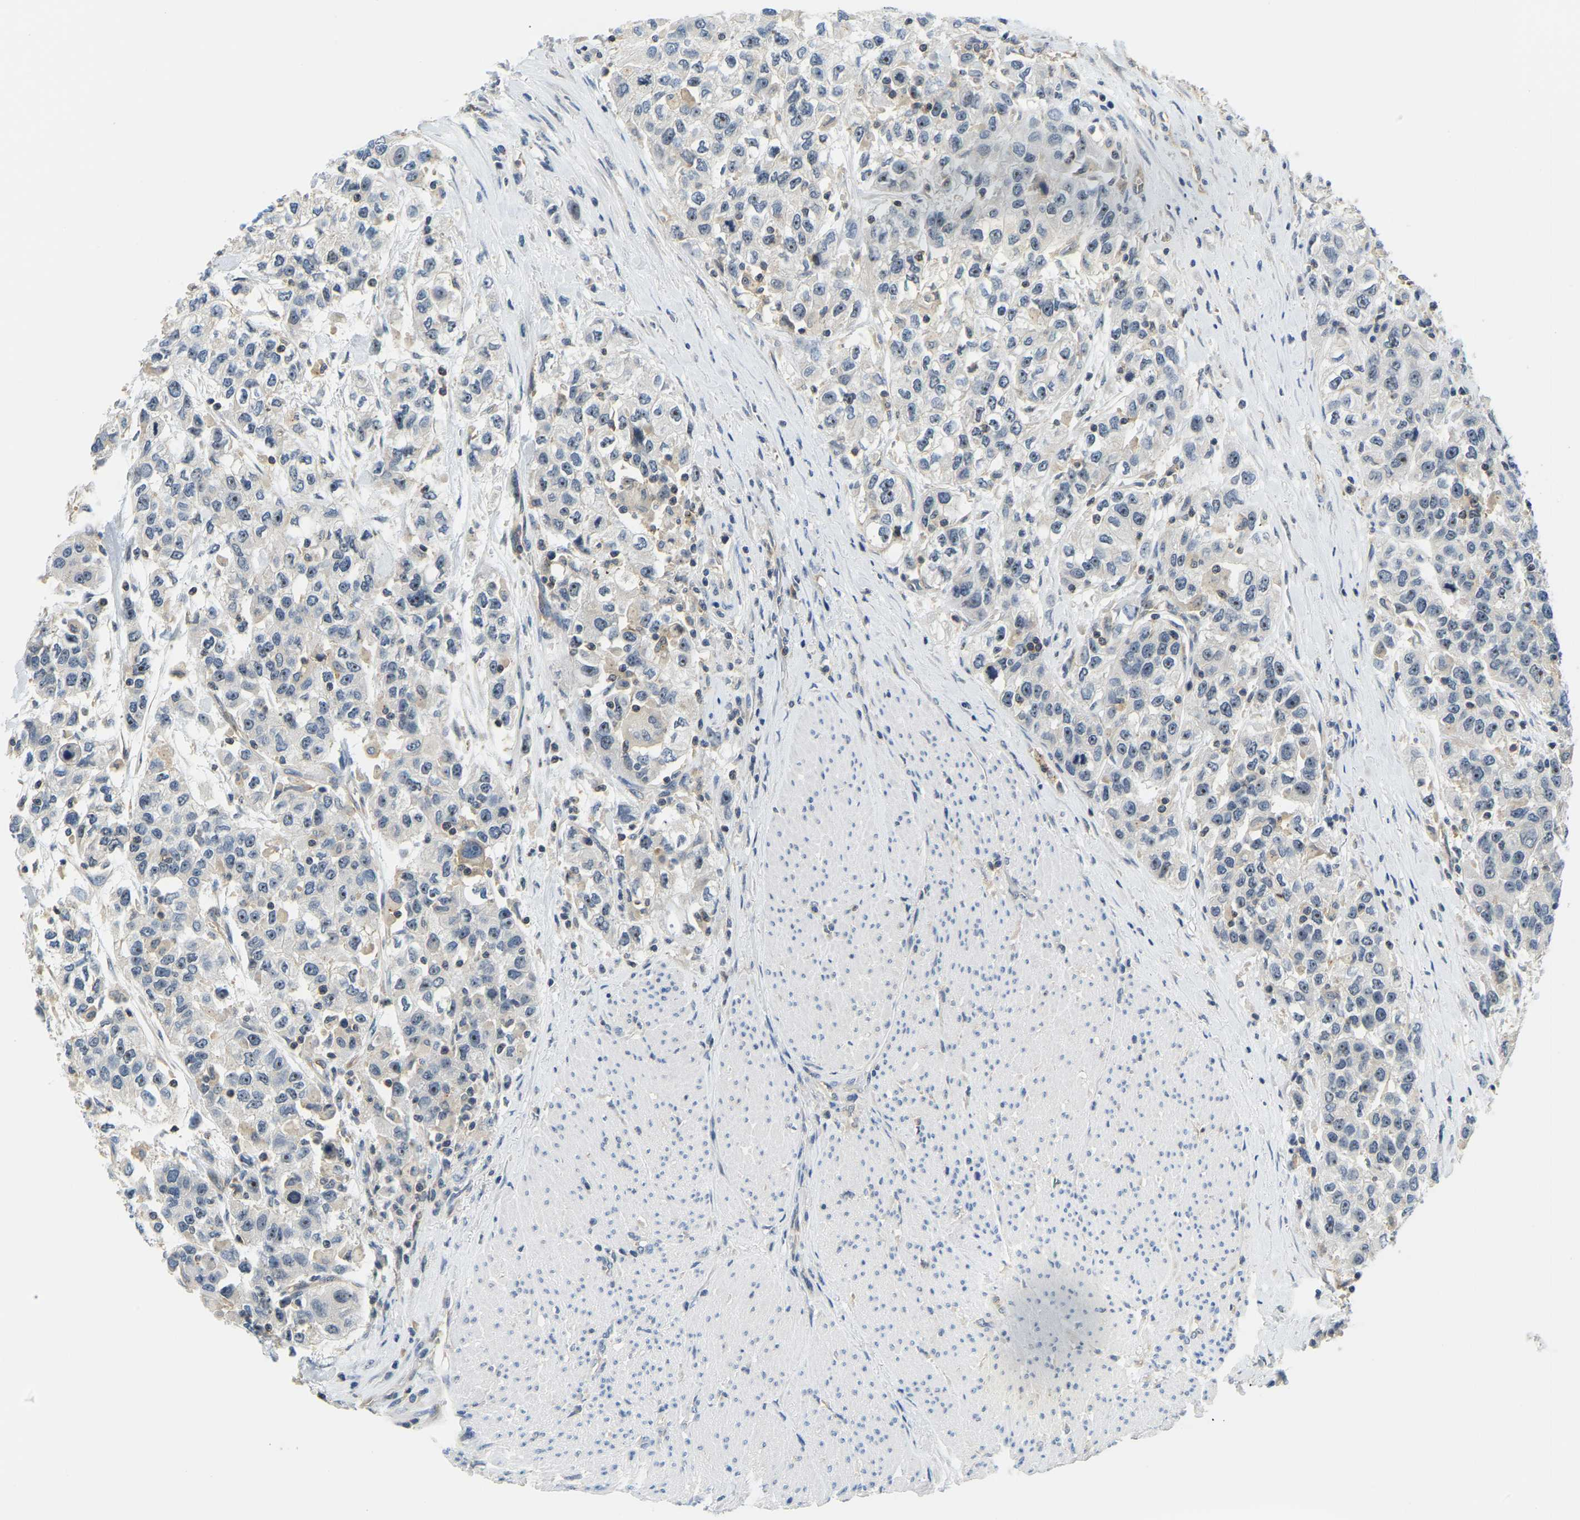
{"staining": {"intensity": "weak", "quantity": "25%-75%", "location": "nuclear"}, "tissue": "urothelial cancer", "cell_type": "Tumor cells", "image_type": "cancer", "snomed": [{"axis": "morphology", "description": "Urothelial carcinoma, High grade"}, {"axis": "topography", "description": "Urinary bladder"}], "caption": "Immunohistochemistry histopathology image of neoplastic tissue: human urothelial cancer stained using IHC displays low levels of weak protein expression localized specifically in the nuclear of tumor cells, appearing as a nuclear brown color.", "gene": "RRP1", "patient": {"sex": "female", "age": 80}}